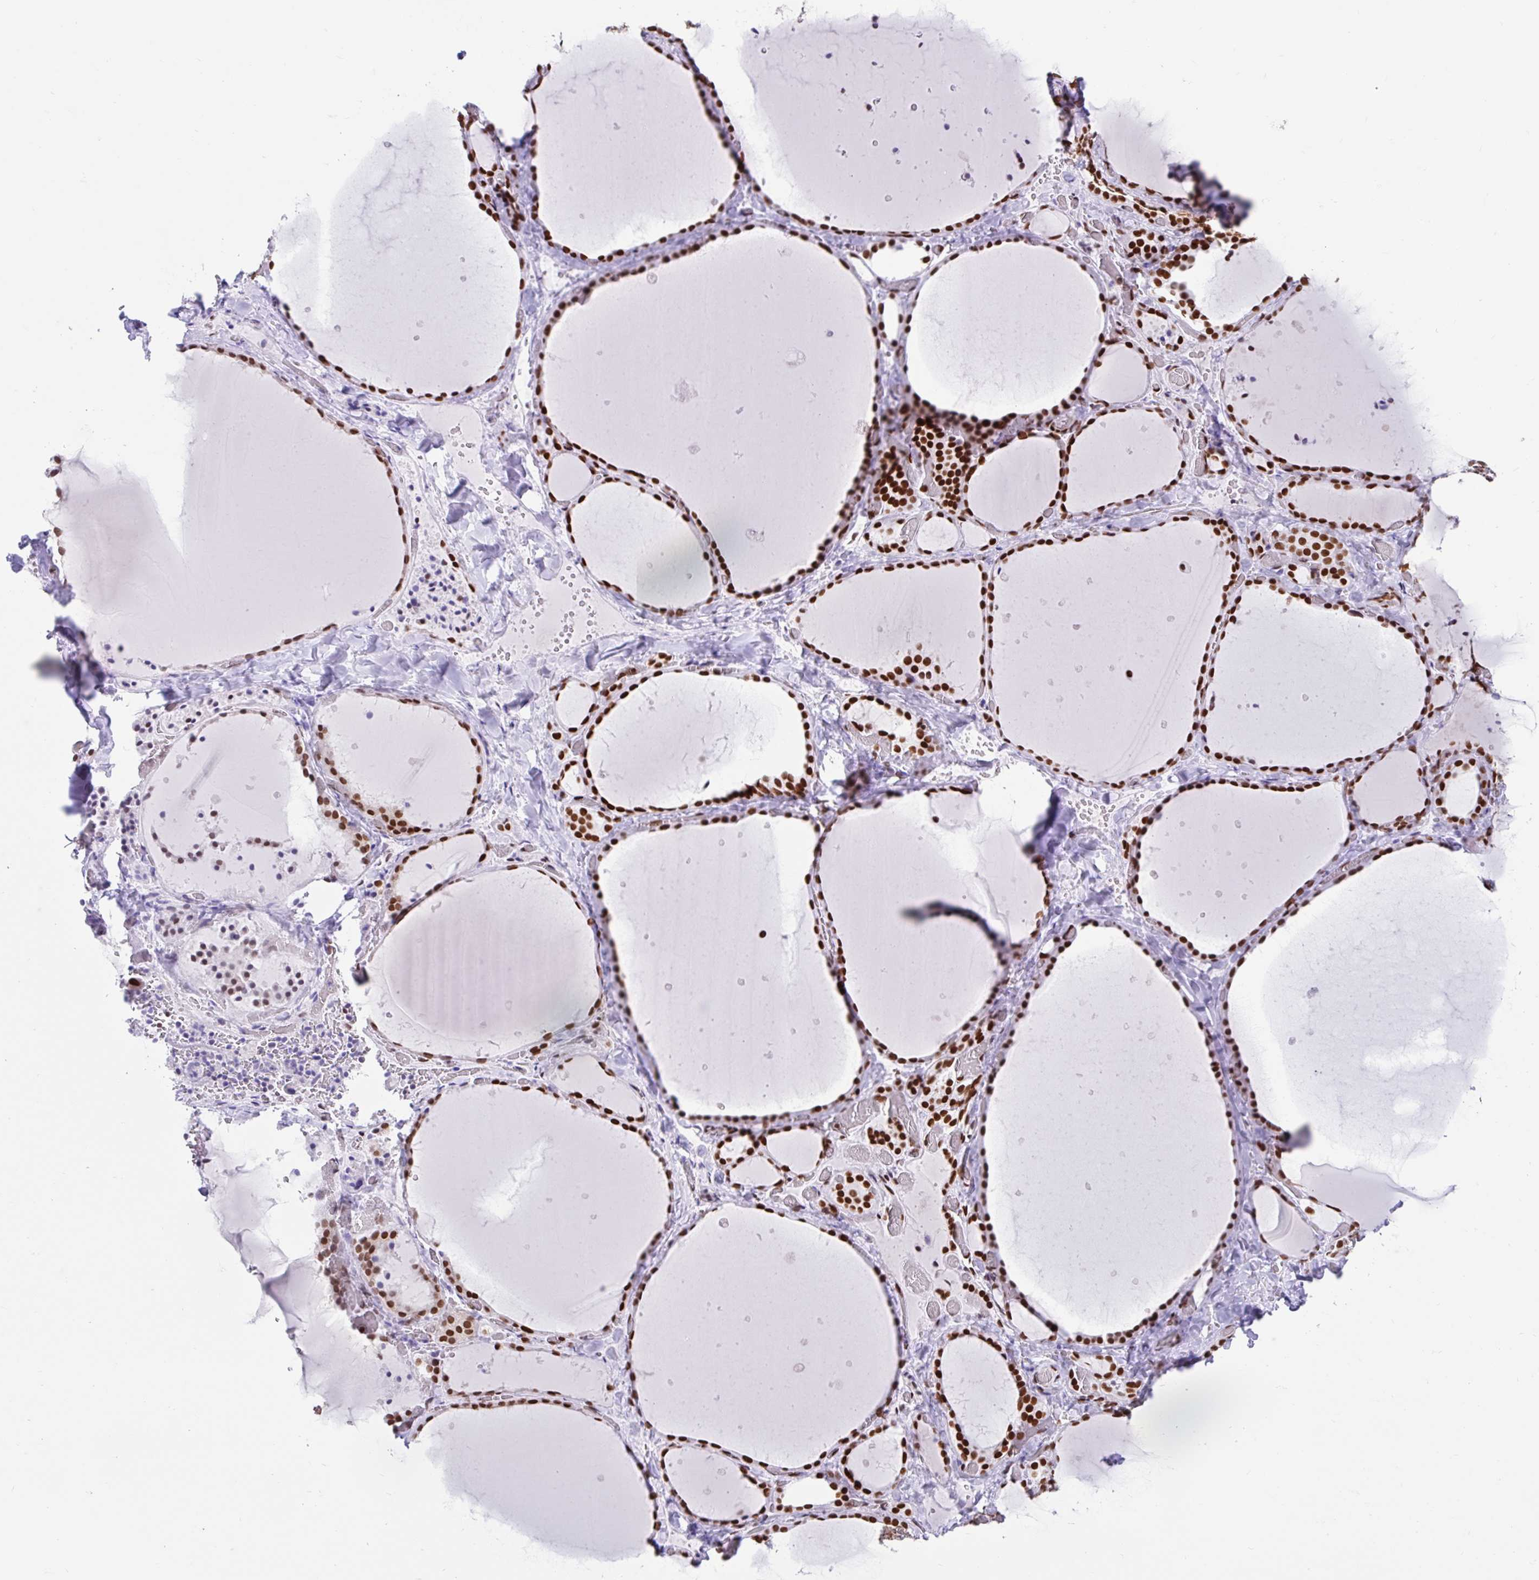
{"staining": {"intensity": "strong", "quantity": ">75%", "location": "nuclear"}, "tissue": "thyroid gland", "cell_type": "Glandular cells", "image_type": "normal", "snomed": [{"axis": "morphology", "description": "Normal tissue, NOS"}, {"axis": "topography", "description": "Thyroid gland"}], "caption": "Strong nuclear protein positivity is appreciated in about >75% of glandular cells in thyroid gland. The staining is performed using DAB brown chromogen to label protein expression. The nuclei are counter-stained blue using hematoxylin.", "gene": "KHDRBS1", "patient": {"sex": "female", "age": 36}}